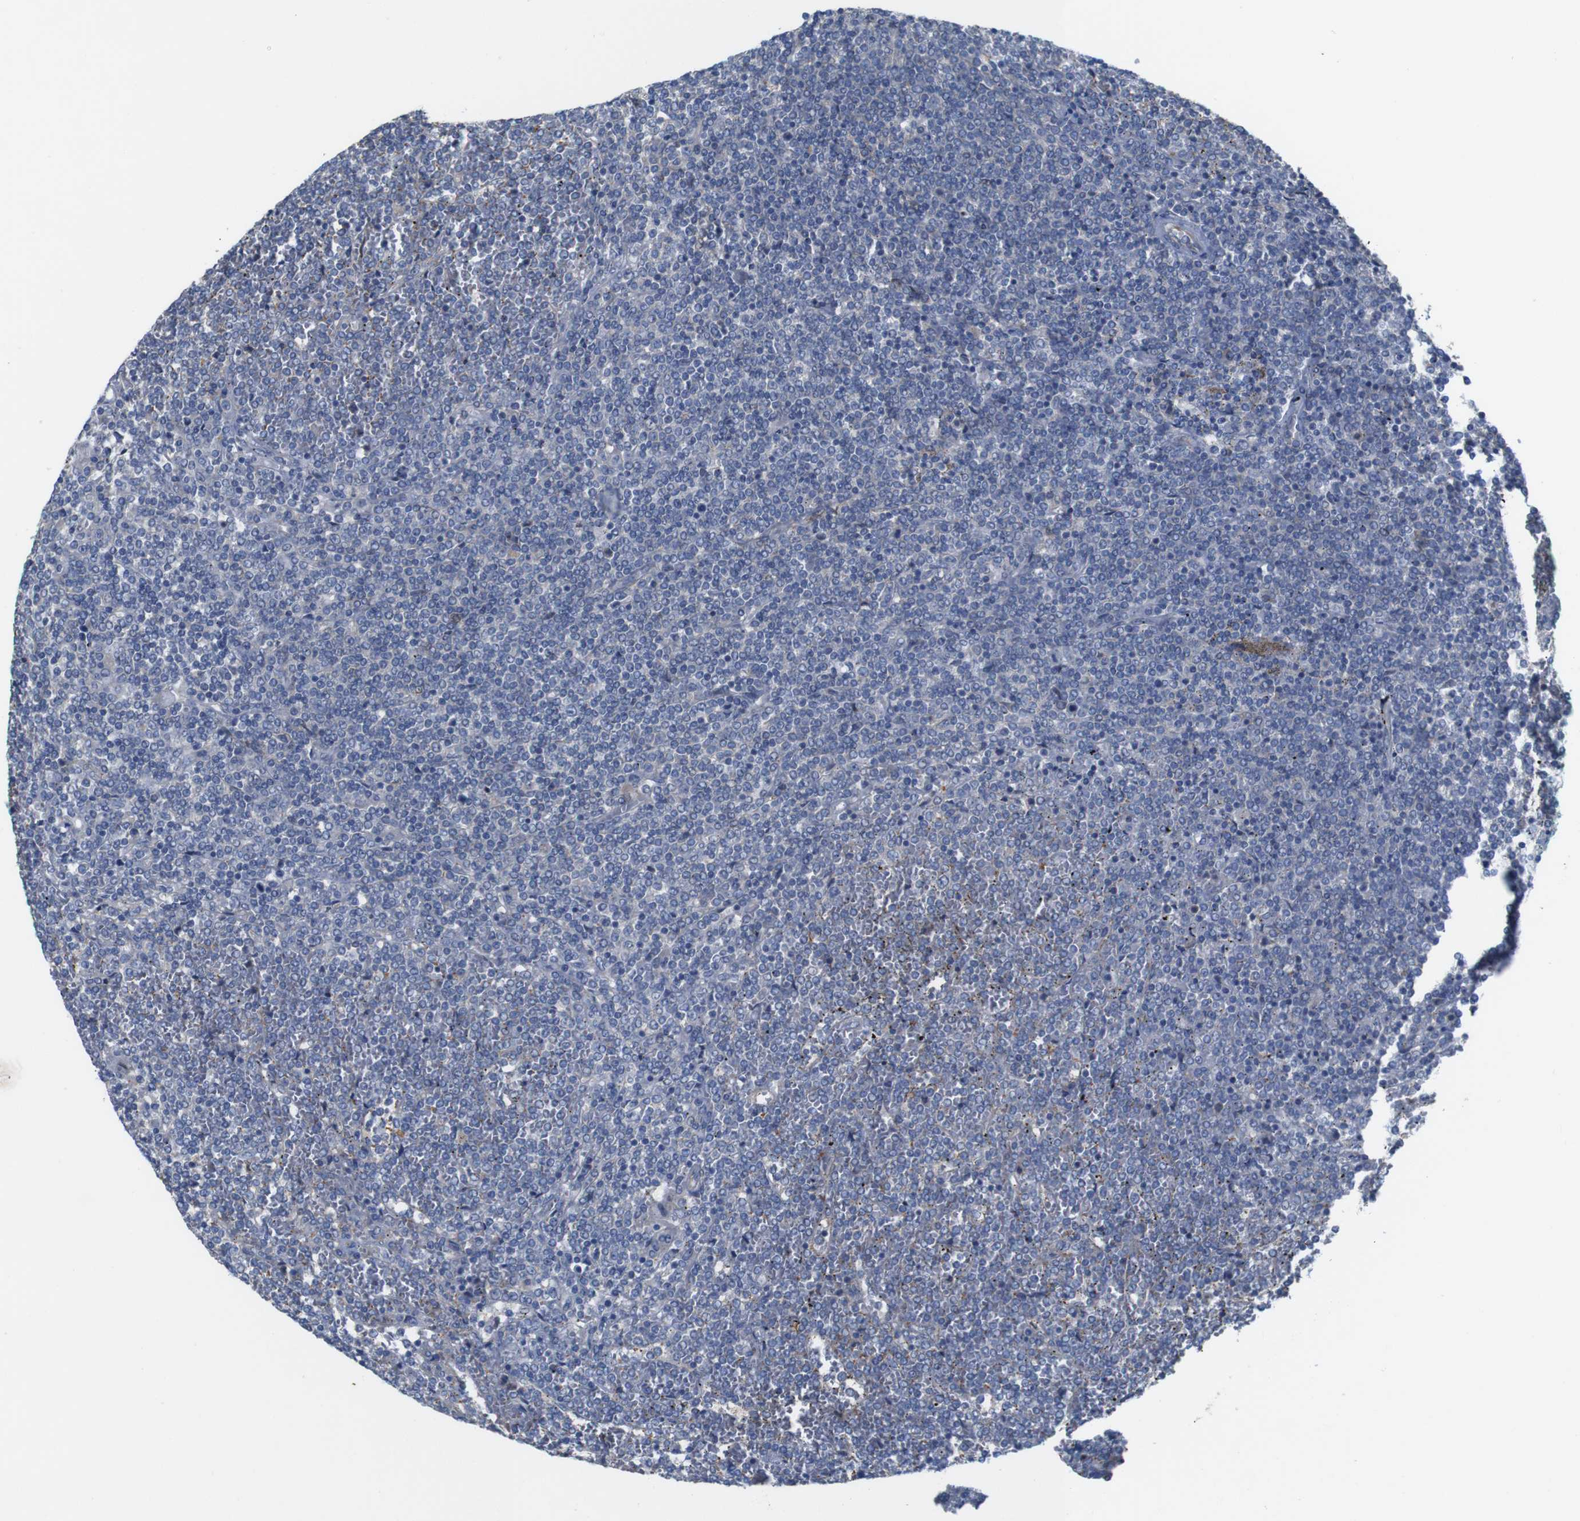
{"staining": {"intensity": "negative", "quantity": "none", "location": "none"}, "tissue": "lymphoma", "cell_type": "Tumor cells", "image_type": "cancer", "snomed": [{"axis": "morphology", "description": "Malignant lymphoma, non-Hodgkin's type, Low grade"}, {"axis": "topography", "description": "Spleen"}], "caption": "The micrograph shows no significant staining in tumor cells of malignant lymphoma, non-Hodgkin's type (low-grade).", "gene": "MYEOV", "patient": {"sex": "female", "age": 19}}